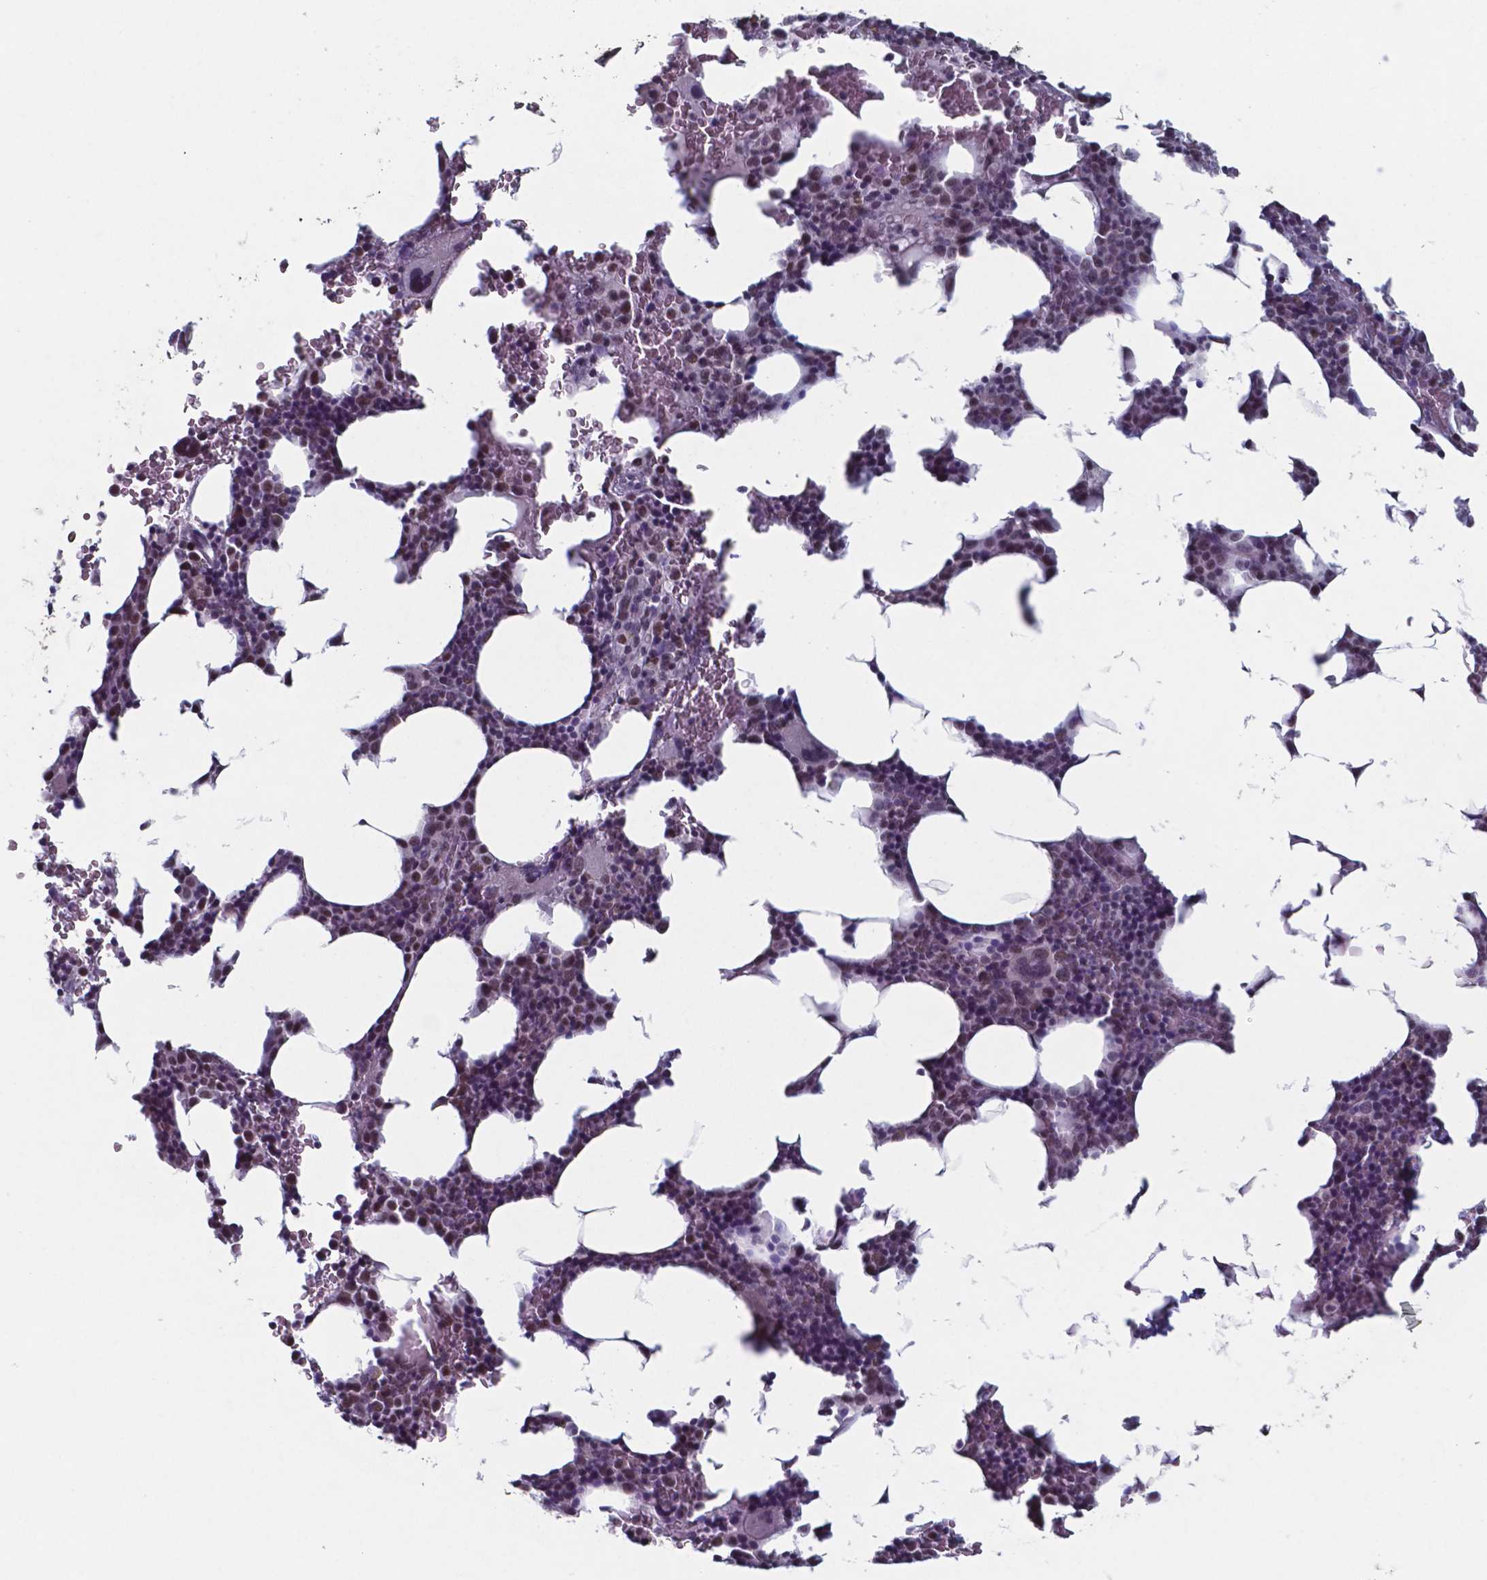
{"staining": {"intensity": "negative", "quantity": "none", "location": "none"}, "tissue": "bone marrow", "cell_type": "Hematopoietic cells", "image_type": "normal", "snomed": [{"axis": "morphology", "description": "Normal tissue, NOS"}, {"axis": "topography", "description": "Bone marrow"}], "caption": "This is an immunohistochemistry (IHC) photomicrograph of normal human bone marrow. There is no staining in hematopoietic cells.", "gene": "TDP2", "patient": {"sex": "male", "age": 73}}